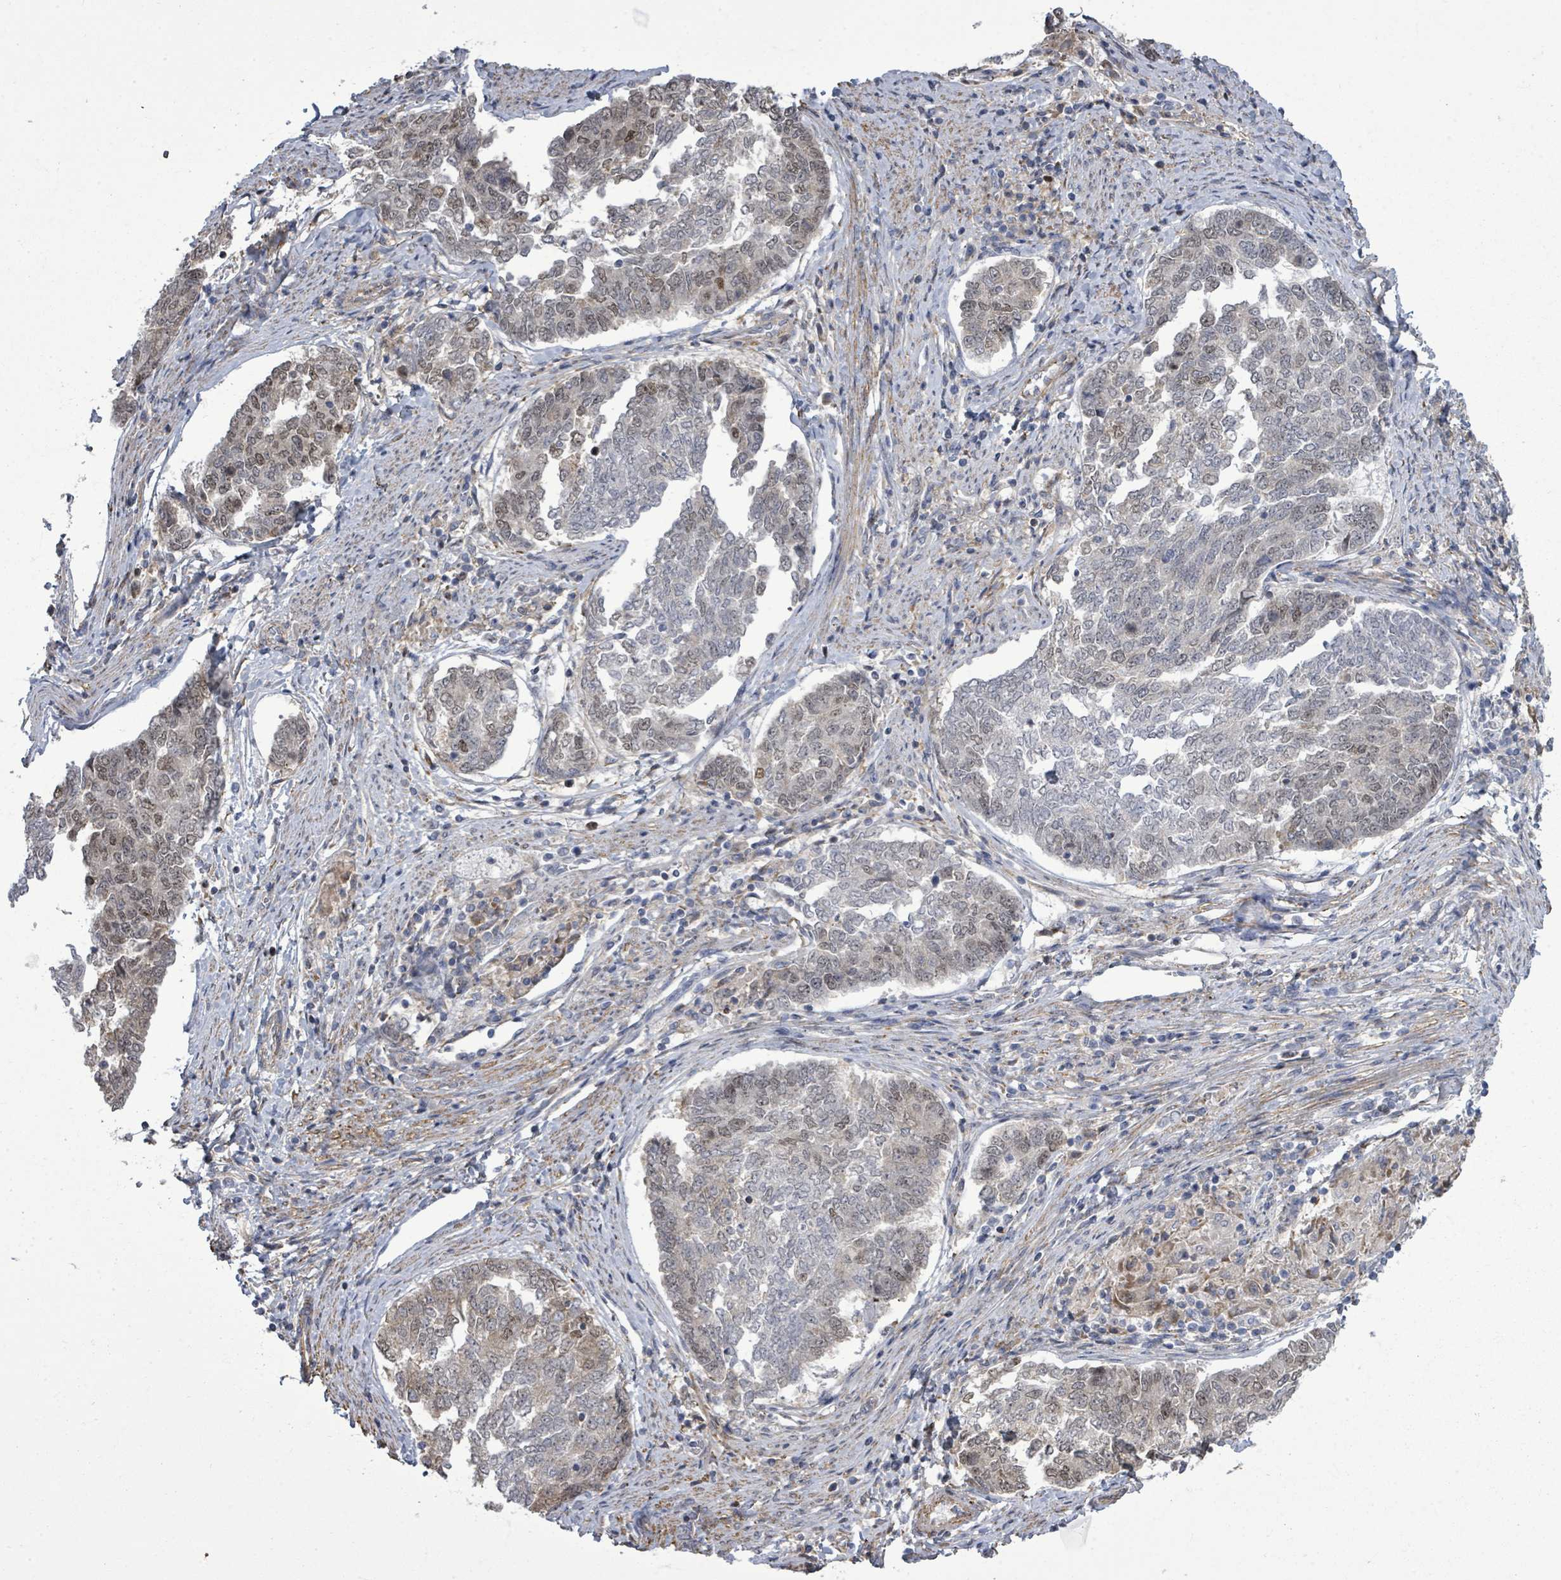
{"staining": {"intensity": "weak", "quantity": "<25%", "location": "nuclear"}, "tissue": "endometrial cancer", "cell_type": "Tumor cells", "image_type": "cancer", "snomed": [{"axis": "morphology", "description": "Adenocarcinoma, NOS"}, {"axis": "topography", "description": "Endometrium"}], "caption": "High power microscopy photomicrograph of an immunohistochemistry (IHC) histopathology image of endometrial cancer (adenocarcinoma), revealing no significant expression in tumor cells.", "gene": "PAPSS1", "patient": {"sex": "female", "age": 80}}